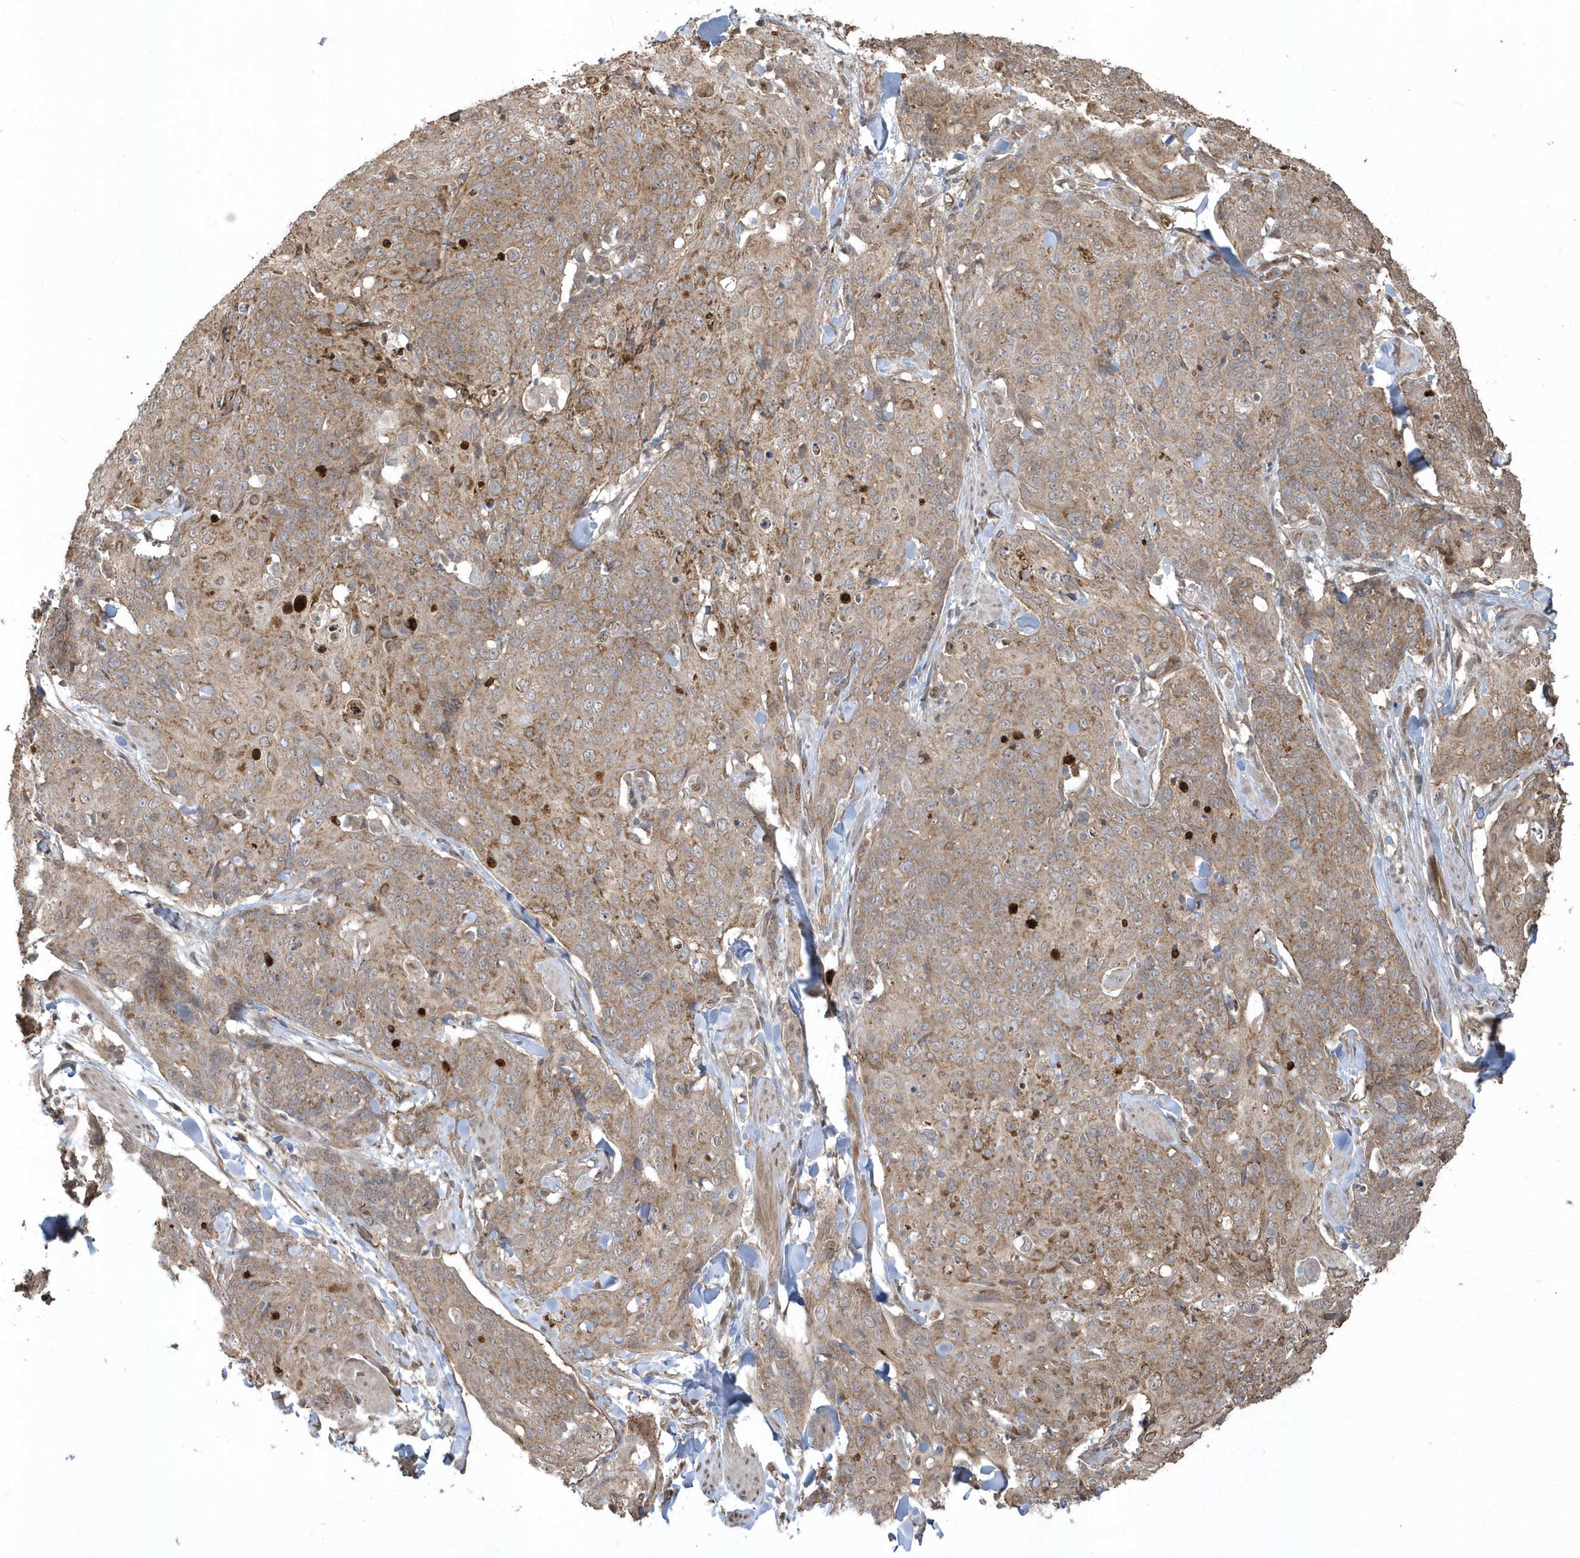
{"staining": {"intensity": "moderate", "quantity": ">75%", "location": "cytoplasmic/membranous"}, "tissue": "skin cancer", "cell_type": "Tumor cells", "image_type": "cancer", "snomed": [{"axis": "morphology", "description": "Squamous cell carcinoma, NOS"}, {"axis": "topography", "description": "Skin"}, {"axis": "topography", "description": "Vulva"}], "caption": "Immunohistochemical staining of skin cancer (squamous cell carcinoma) demonstrates medium levels of moderate cytoplasmic/membranous protein positivity in approximately >75% of tumor cells.", "gene": "HERPUD1", "patient": {"sex": "female", "age": 85}}